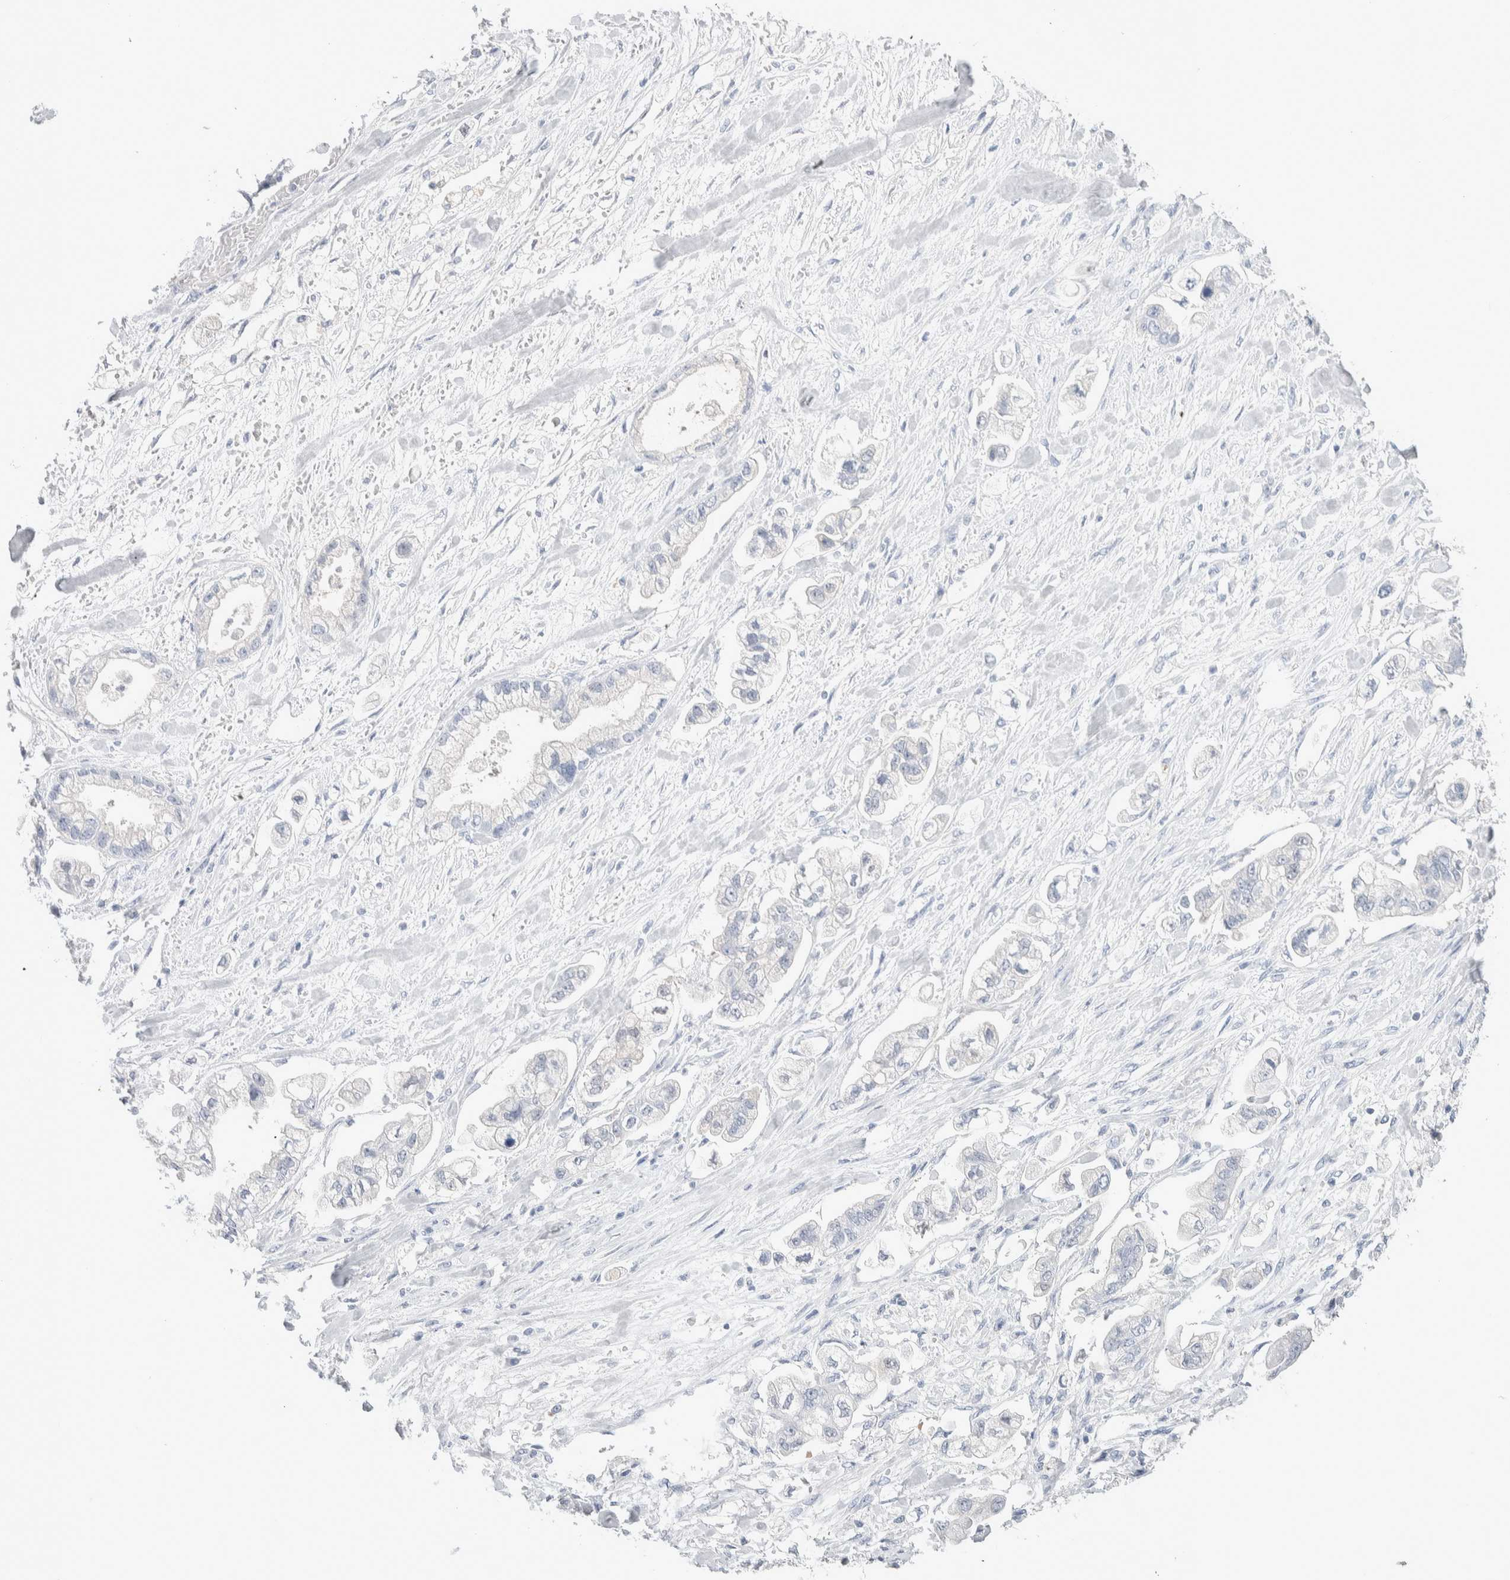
{"staining": {"intensity": "negative", "quantity": "none", "location": "none"}, "tissue": "stomach cancer", "cell_type": "Tumor cells", "image_type": "cancer", "snomed": [{"axis": "morphology", "description": "Normal tissue, NOS"}, {"axis": "morphology", "description": "Adenocarcinoma, NOS"}, {"axis": "topography", "description": "Stomach"}], "caption": "Human stomach cancer stained for a protein using immunohistochemistry (IHC) demonstrates no expression in tumor cells.", "gene": "GDA", "patient": {"sex": "male", "age": 62}}